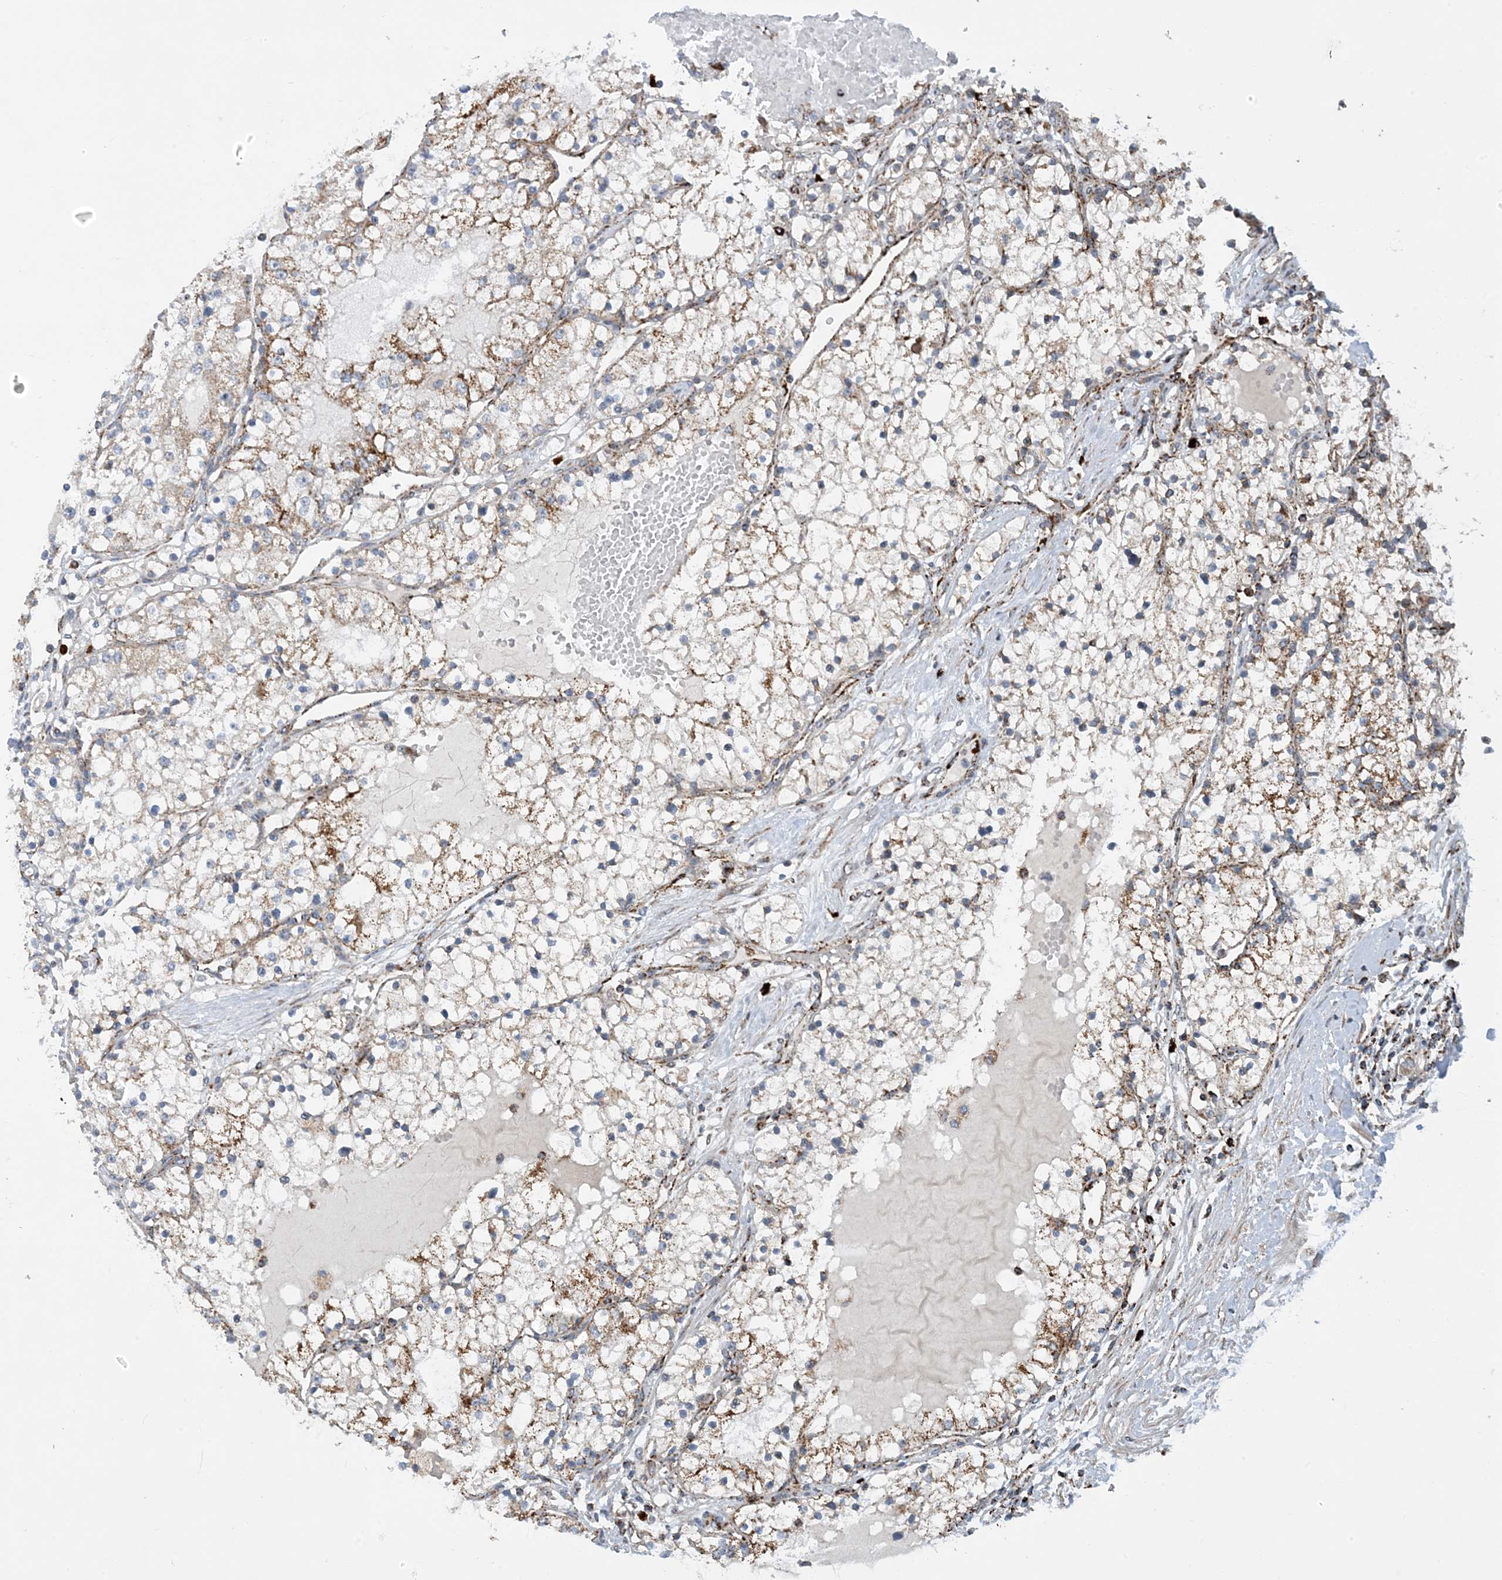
{"staining": {"intensity": "moderate", "quantity": "25%-75%", "location": "cytoplasmic/membranous"}, "tissue": "renal cancer", "cell_type": "Tumor cells", "image_type": "cancer", "snomed": [{"axis": "morphology", "description": "Normal tissue, NOS"}, {"axis": "morphology", "description": "Adenocarcinoma, NOS"}, {"axis": "topography", "description": "Kidney"}], "caption": "Protein expression analysis of renal cancer (adenocarcinoma) displays moderate cytoplasmic/membranous expression in about 25%-75% of tumor cells. (Brightfield microscopy of DAB IHC at high magnification).", "gene": "PCDHGA1", "patient": {"sex": "male", "age": 68}}